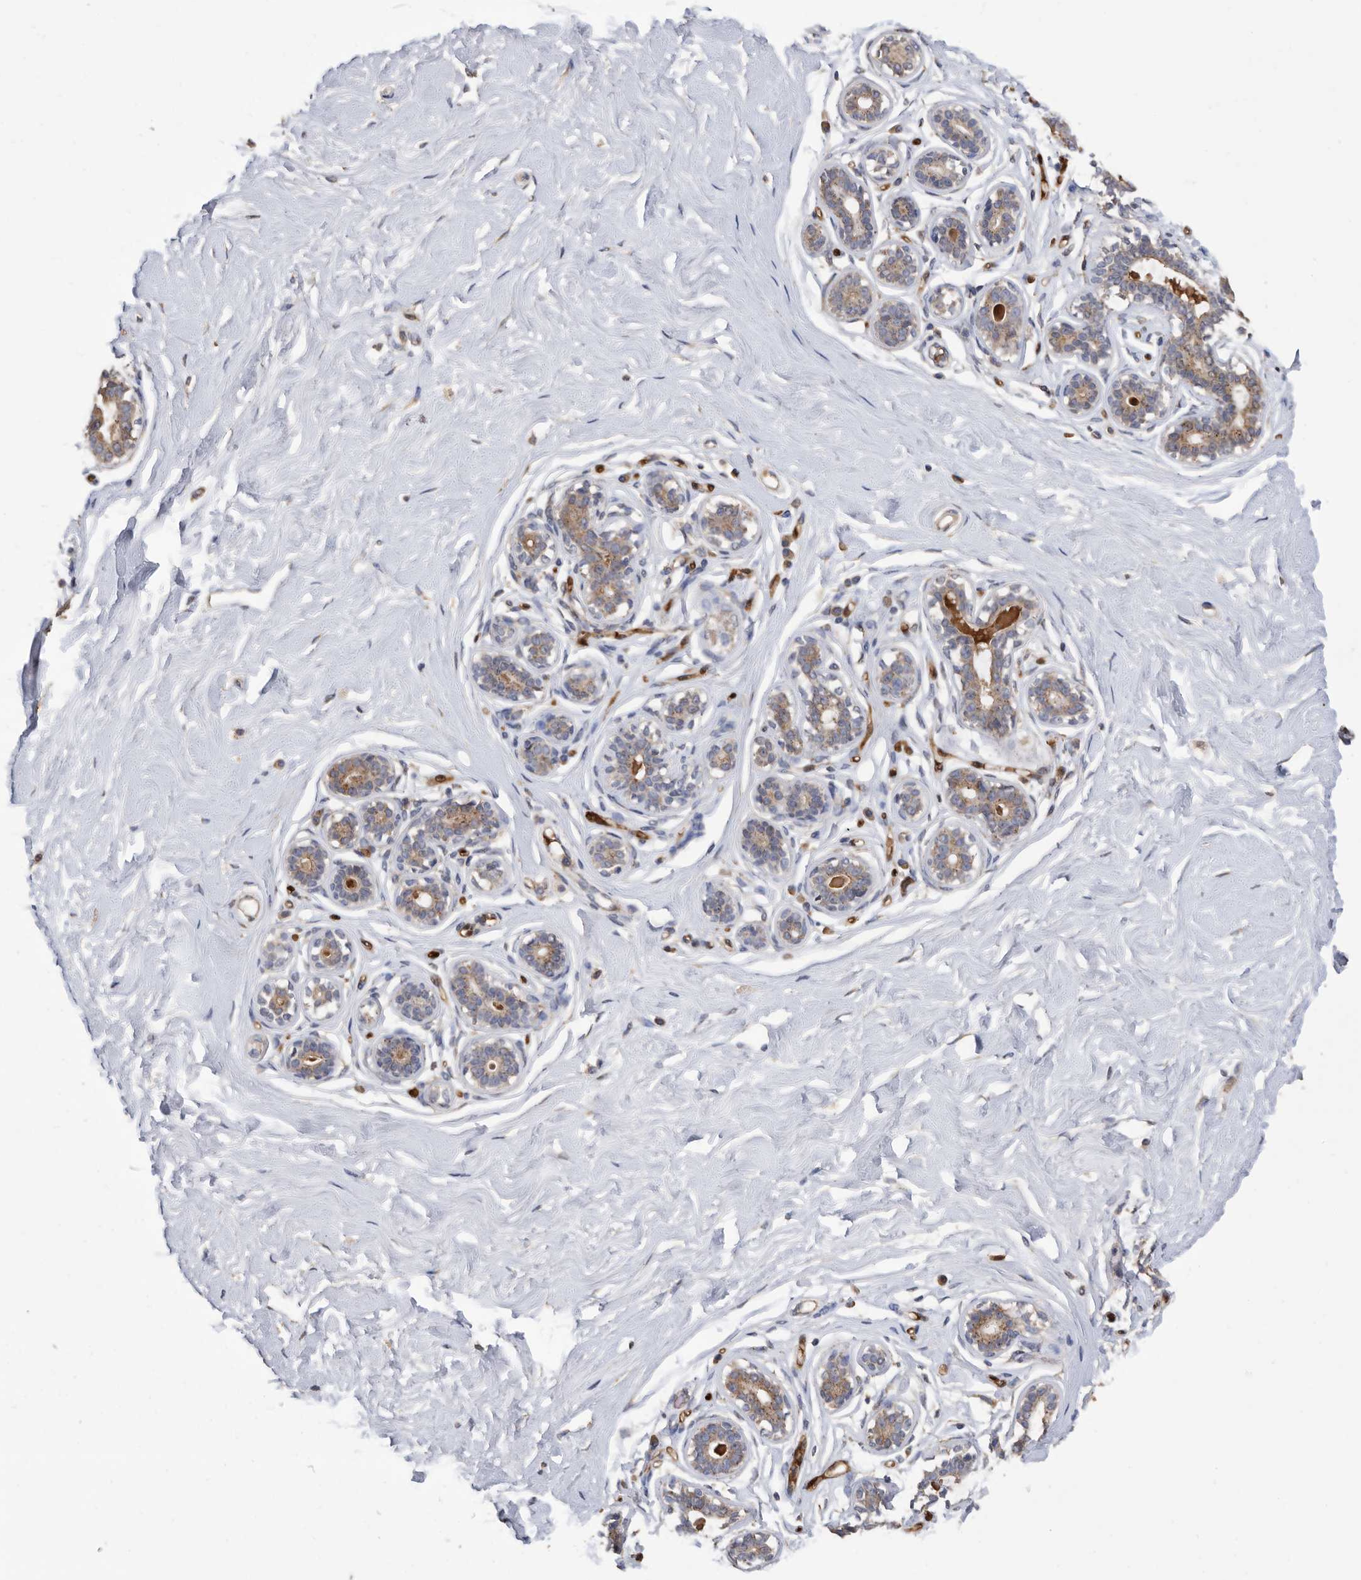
{"staining": {"intensity": "moderate", "quantity": ">75%", "location": "cytoplasmic/membranous"}, "tissue": "breast", "cell_type": "Glandular cells", "image_type": "normal", "snomed": [{"axis": "morphology", "description": "Normal tissue, NOS"}, {"axis": "morphology", "description": "Adenoma, NOS"}, {"axis": "topography", "description": "Breast"}], "caption": "Brown immunohistochemical staining in benign human breast displays moderate cytoplasmic/membranous expression in approximately >75% of glandular cells. The protein of interest is stained brown, and the nuclei are stained in blue (DAB (3,3'-diaminobenzidine) IHC with brightfield microscopy, high magnification).", "gene": "CRISPLD2", "patient": {"sex": "female", "age": 23}}